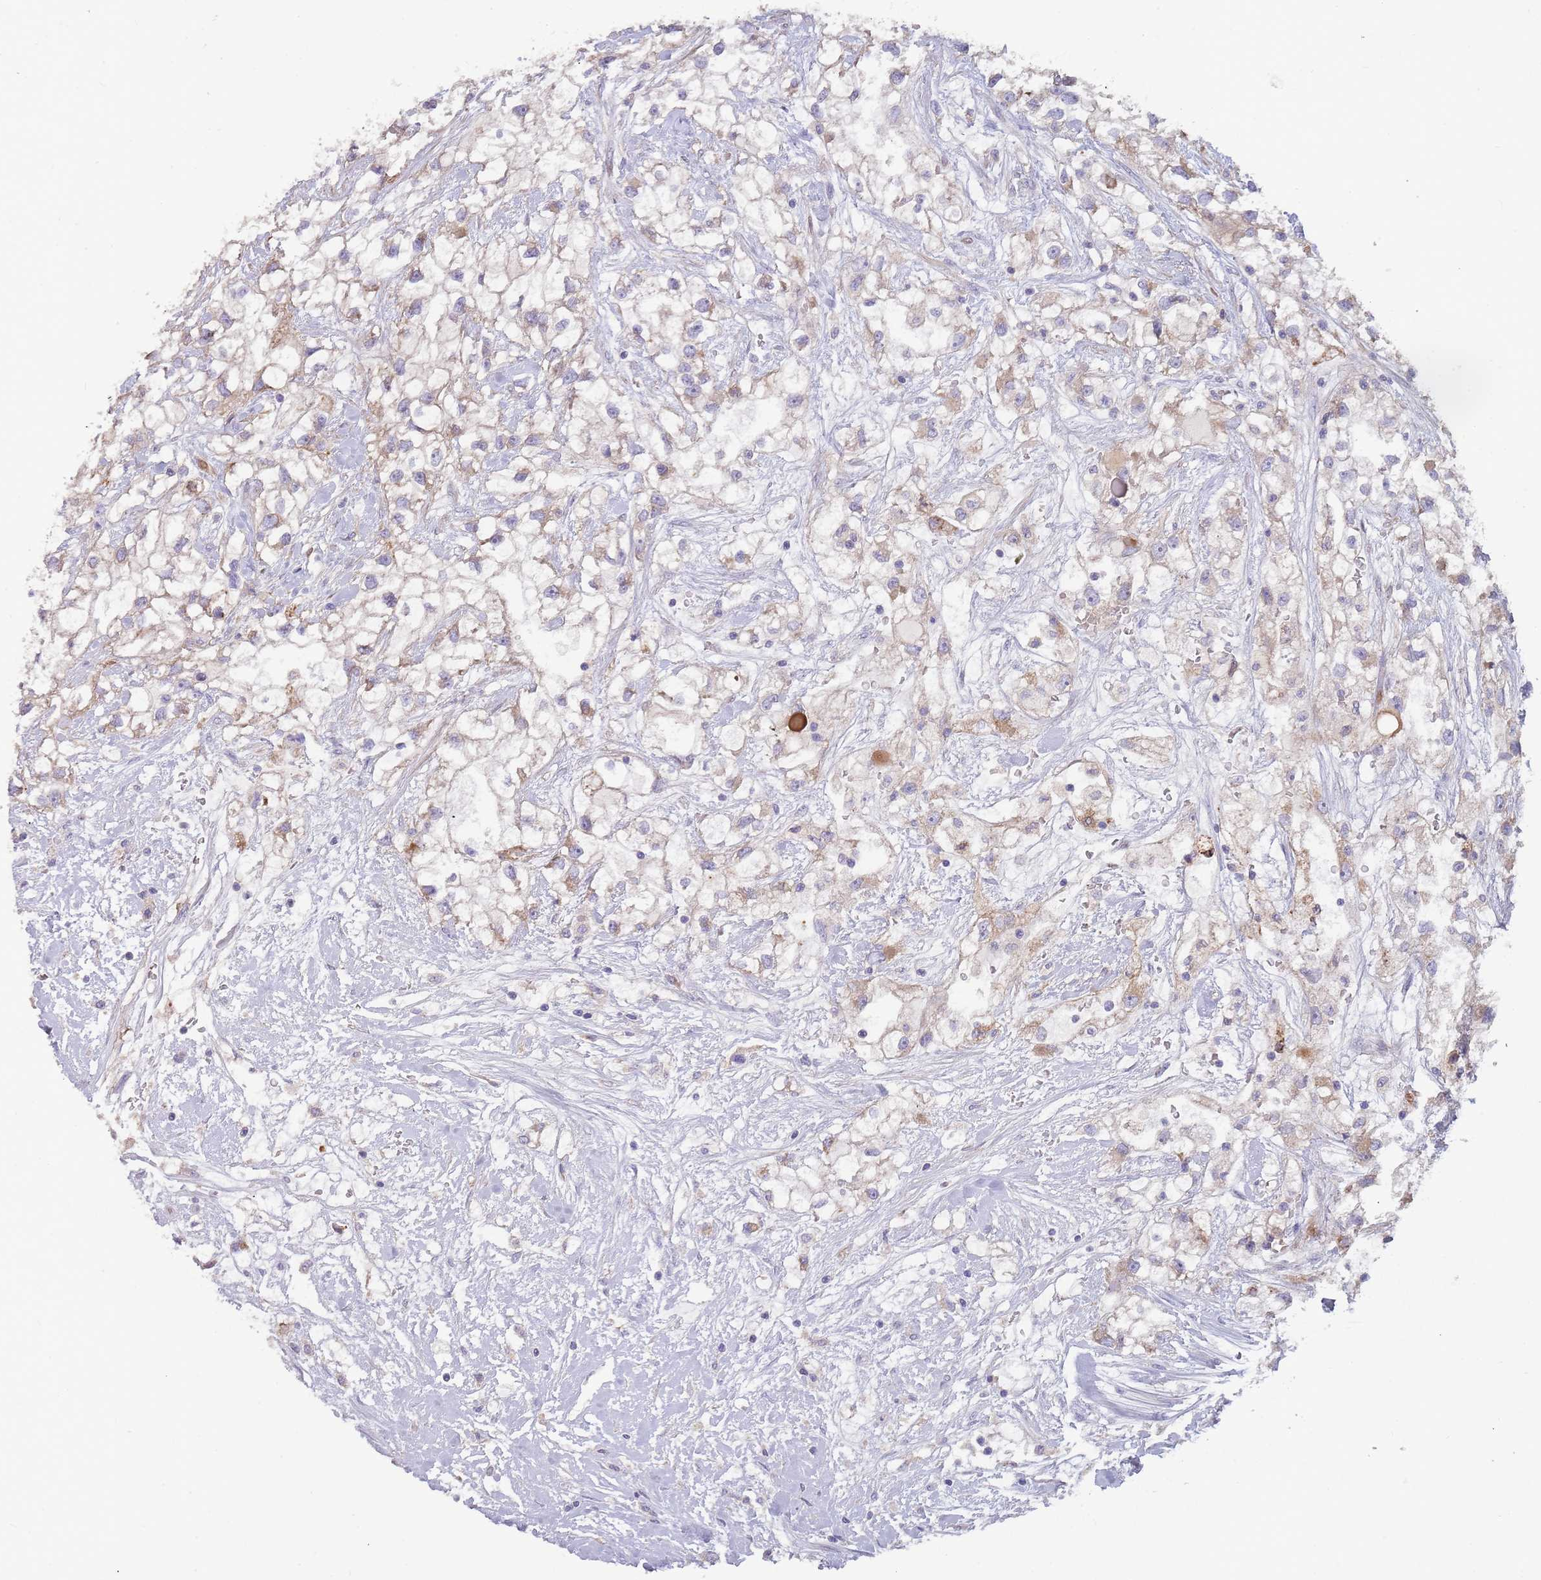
{"staining": {"intensity": "weak", "quantity": "25%-75%", "location": "cytoplasmic/membranous"}, "tissue": "renal cancer", "cell_type": "Tumor cells", "image_type": "cancer", "snomed": [{"axis": "morphology", "description": "Adenocarcinoma, NOS"}, {"axis": "topography", "description": "Kidney"}], "caption": "High-magnification brightfield microscopy of renal adenocarcinoma stained with DAB (3,3'-diaminobenzidine) (brown) and counterstained with hematoxylin (blue). tumor cells exhibit weak cytoplasmic/membranous expression is seen in approximately25%-75% of cells.", "gene": "SUSD1", "patient": {"sex": "male", "age": 59}}